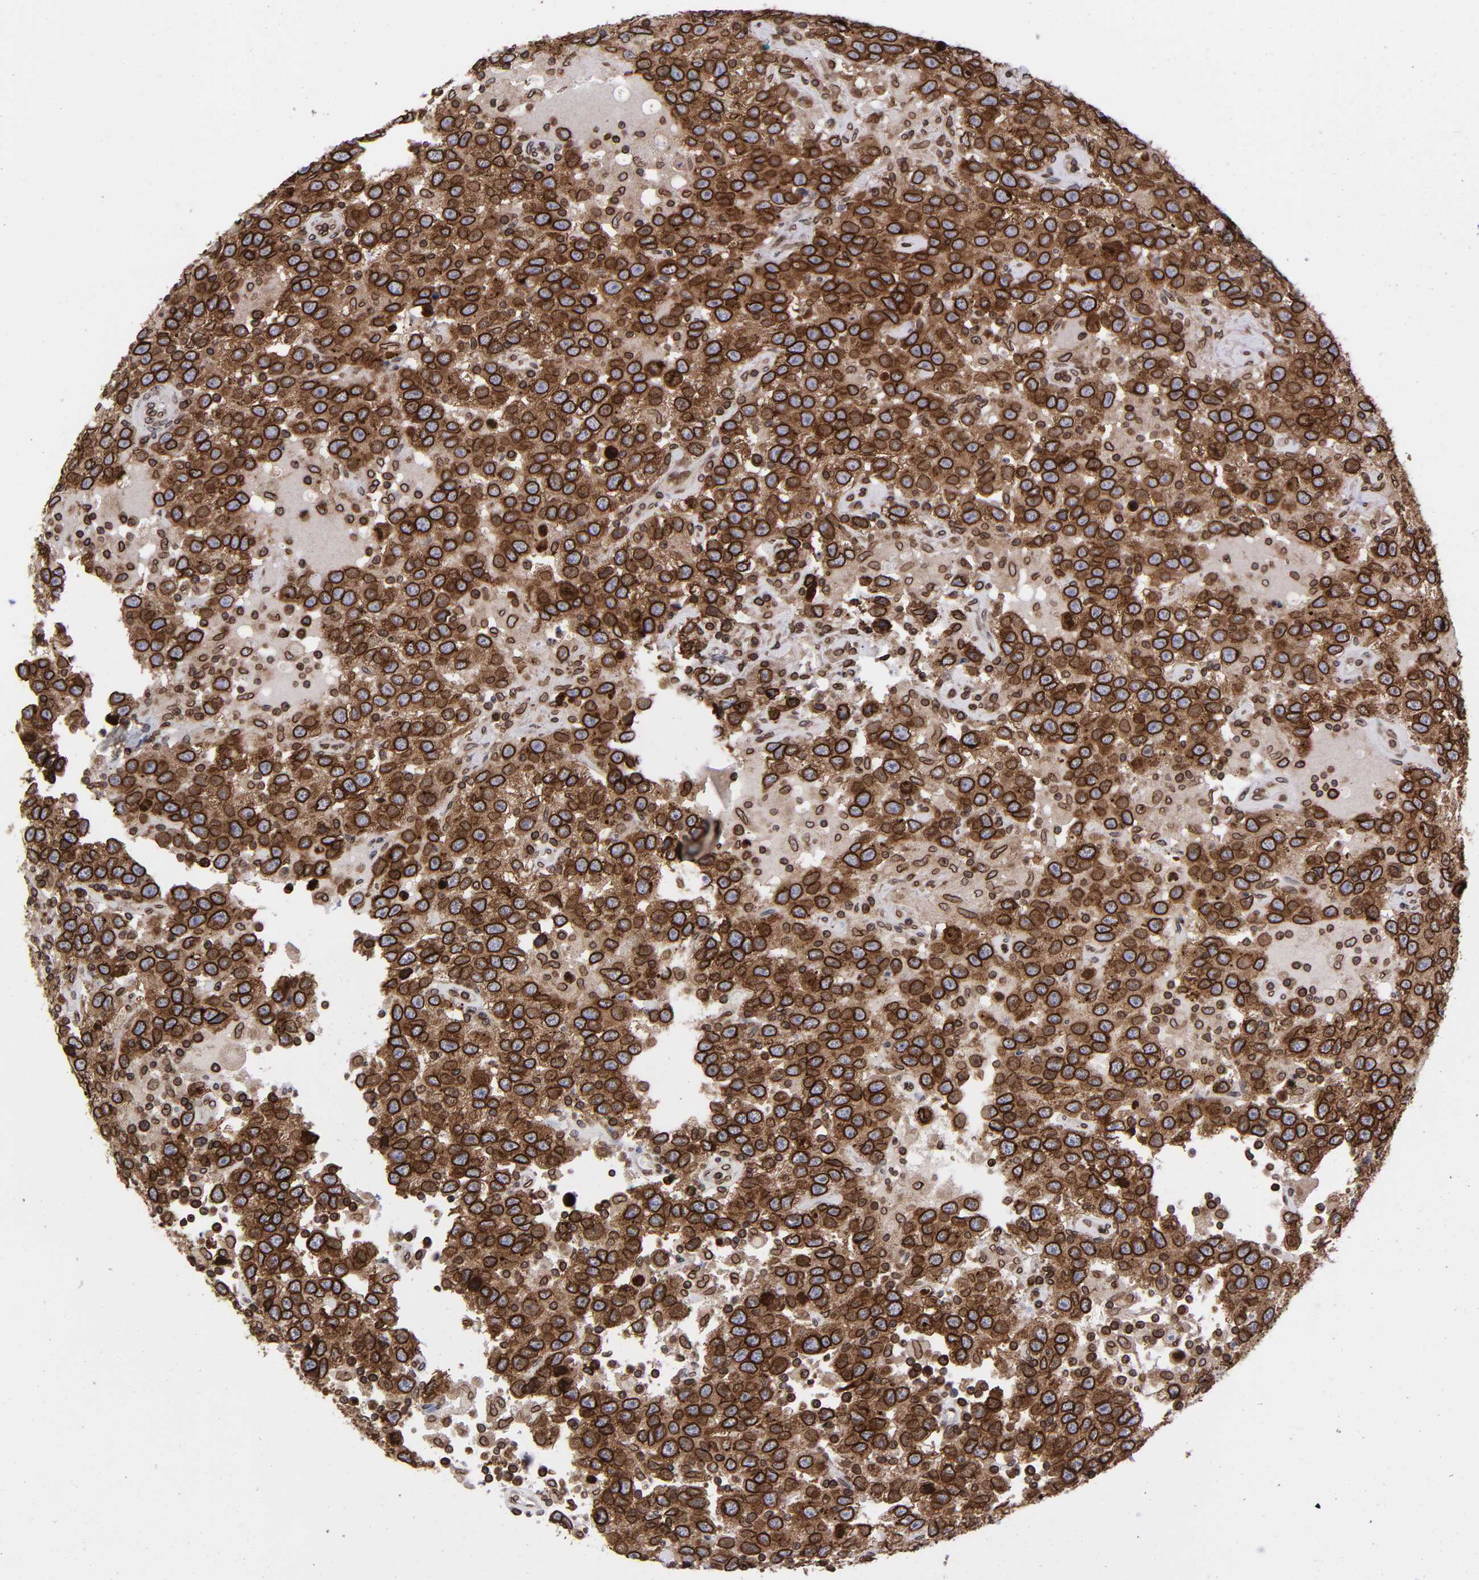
{"staining": {"intensity": "strong", "quantity": ">75%", "location": "cytoplasmic/membranous,nuclear"}, "tissue": "testis cancer", "cell_type": "Tumor cells", "image_type": "cancer", "snomed": [{"axis": "morphology", "description": "Seminoma, NOS"}, {"axis": "topography", "description": "Testis"}], "caption": "A photomicrograph of human testis seminoma stained for a protein displays strong cytoplasmic/membranous and nuclear brown staining in tumor cells.", "gene": "RANGAP1", "patient": {"sex": "male", "age": 41}}